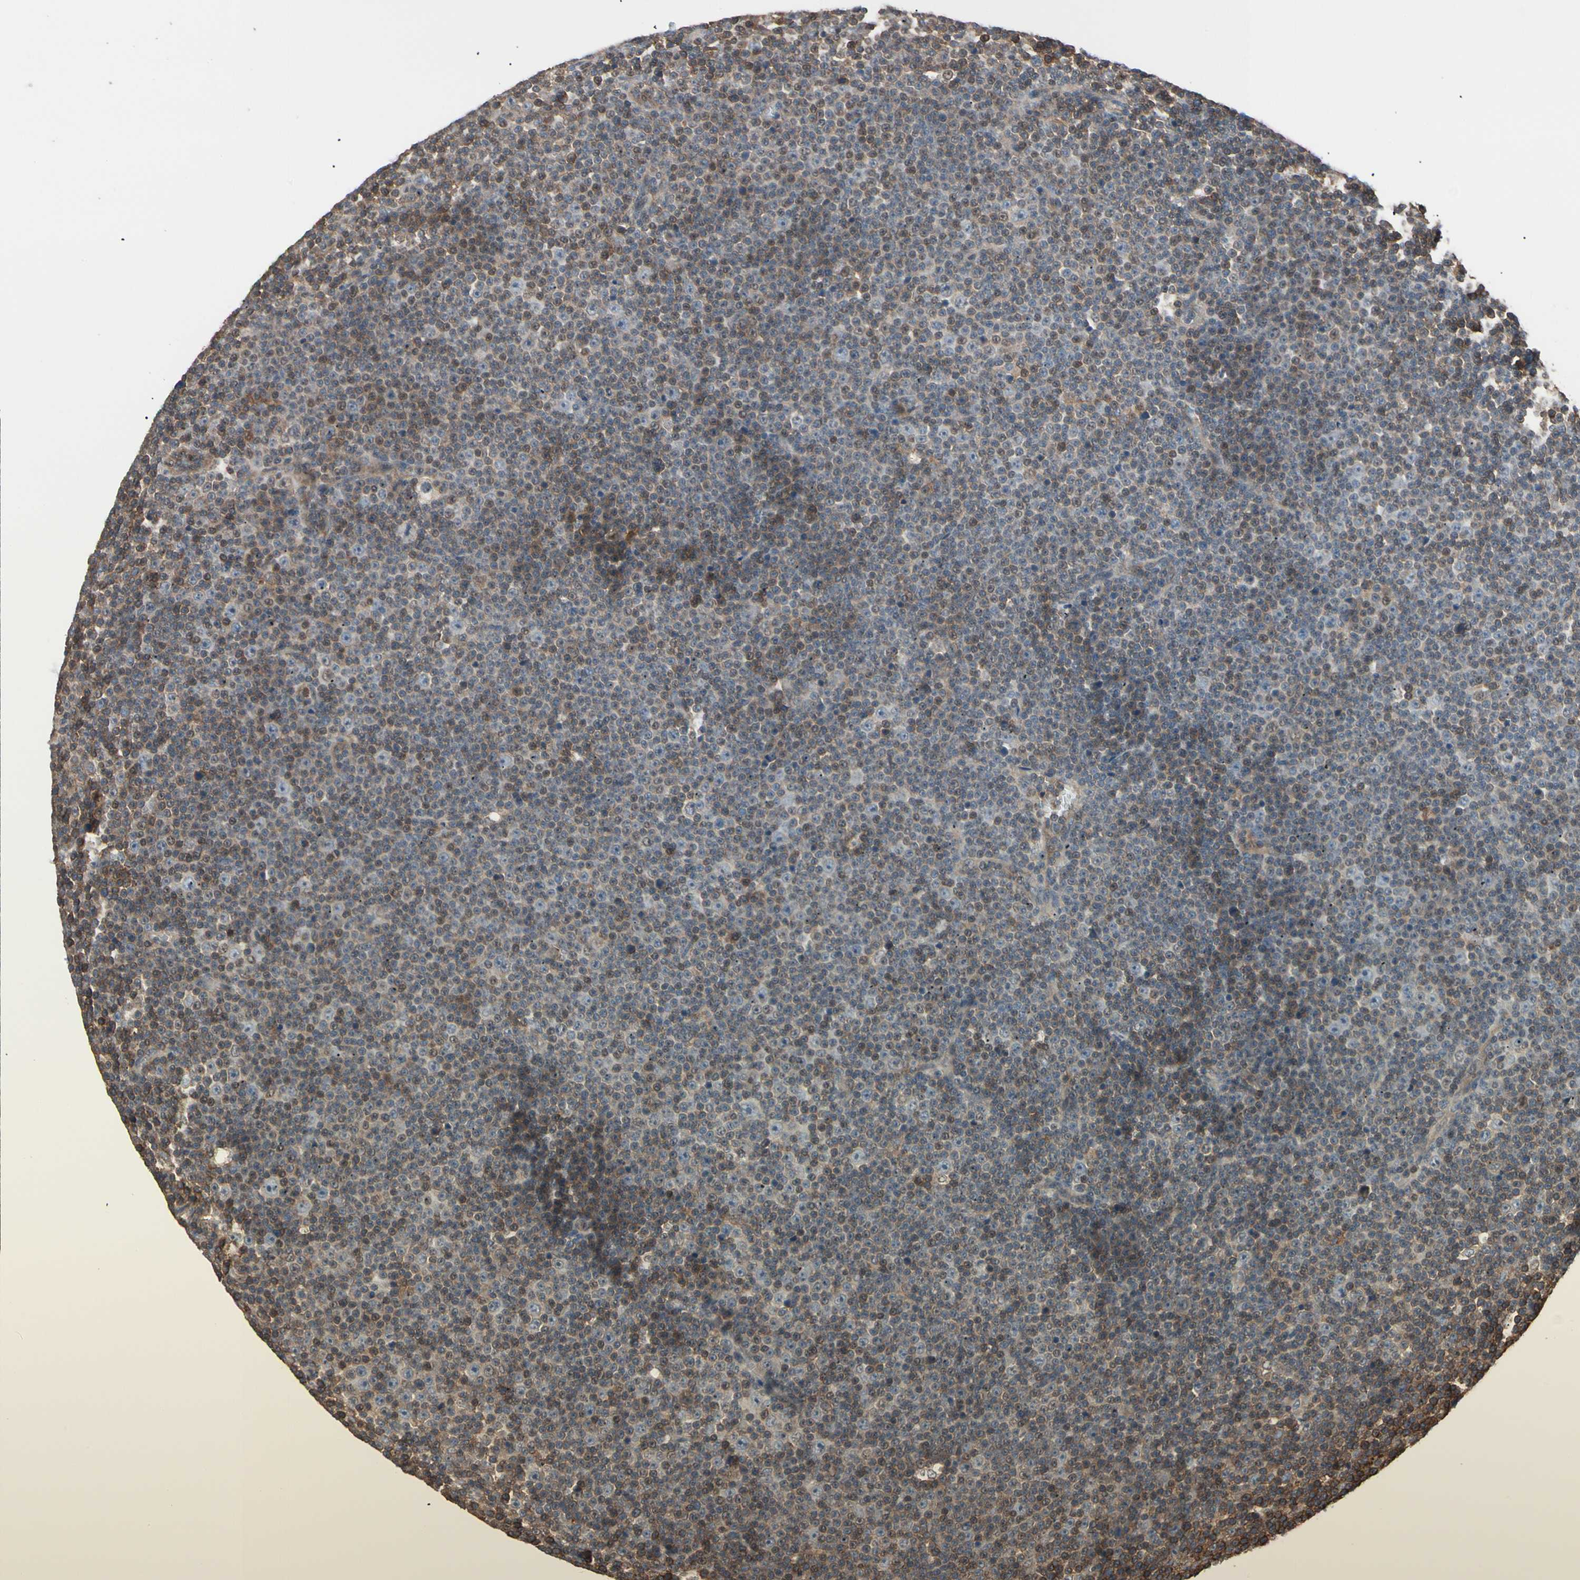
{"staining": {"intensity": "moderate", "quantity": ">75%", "location": "cytoplasmic/membranous"}, "tissue": "lymphoma", "cell_type": "Tumor cells", "image_type": "cancer", "snomed": [{"axis": "morphology", "description": "Malignant lymphoma, non-Hodgkin's type, Low grade"}, {"axis": "topography", "description": "Lymph node"}], "caption": "An image of human lymphoma stained for a protein shows moderate cytoplasmic/membranous brown staining in tumor cells.", "gene": "MAPK13", "patient": {"sex": "female", "age": 67}}